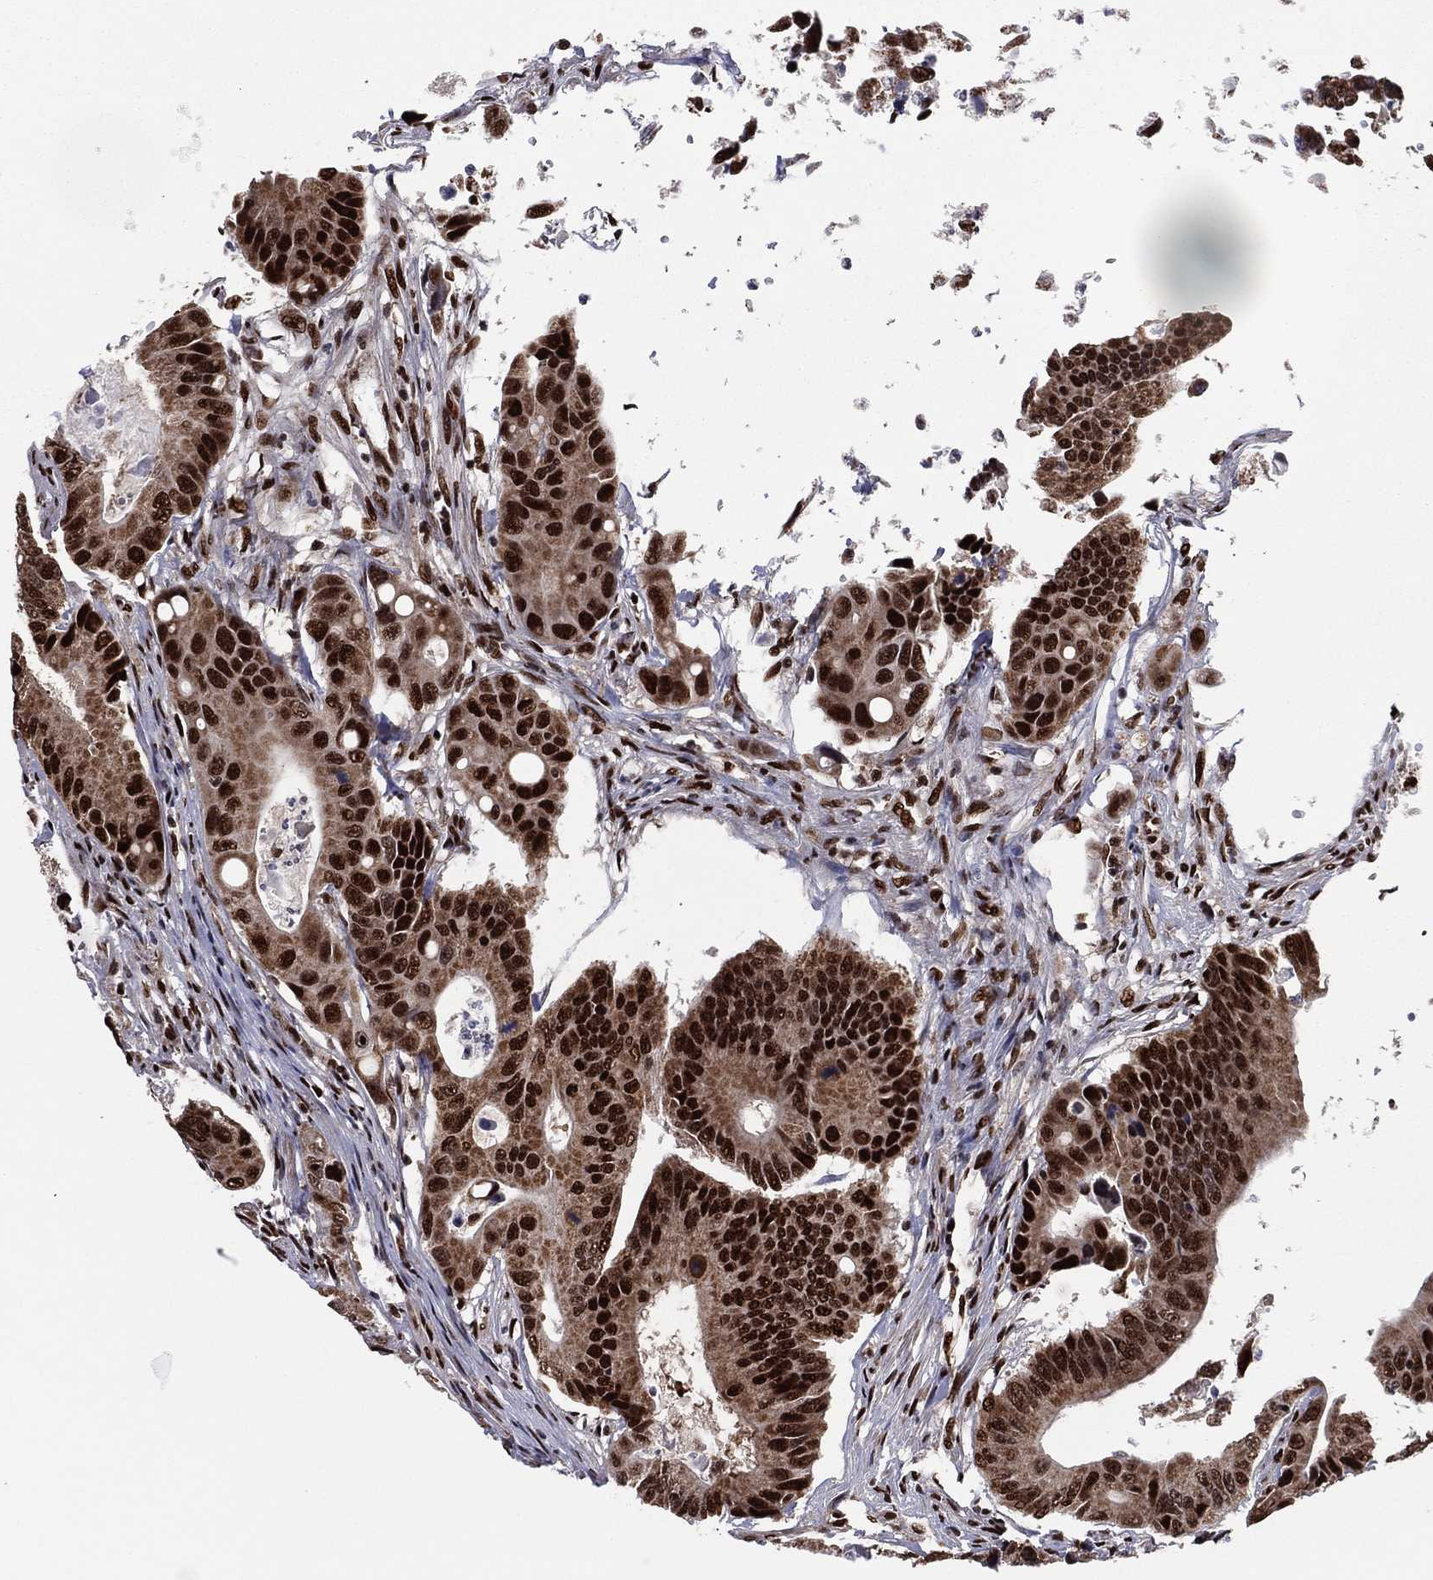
{"staining": {"intensity": "strong", "quantity": ">75%", "location": "nuclear"}, "tissue": "colorectal cancer", "cell_type": "Tumor cells", "image_type": "cancer", "snomed": [{"axis": "morphology", "description": "Adenocarcinoma, NOS"}, {"axis": "topography", "description": "Colon"}], "caption": "Immunohistochemical staining of colorectal cancer (adenocarcinoma) reveals strong nuclear protein expression in about >75% of tumor cells.", "gene": "TP53BP1", "patient": {"sex": "female", "age": 90}}